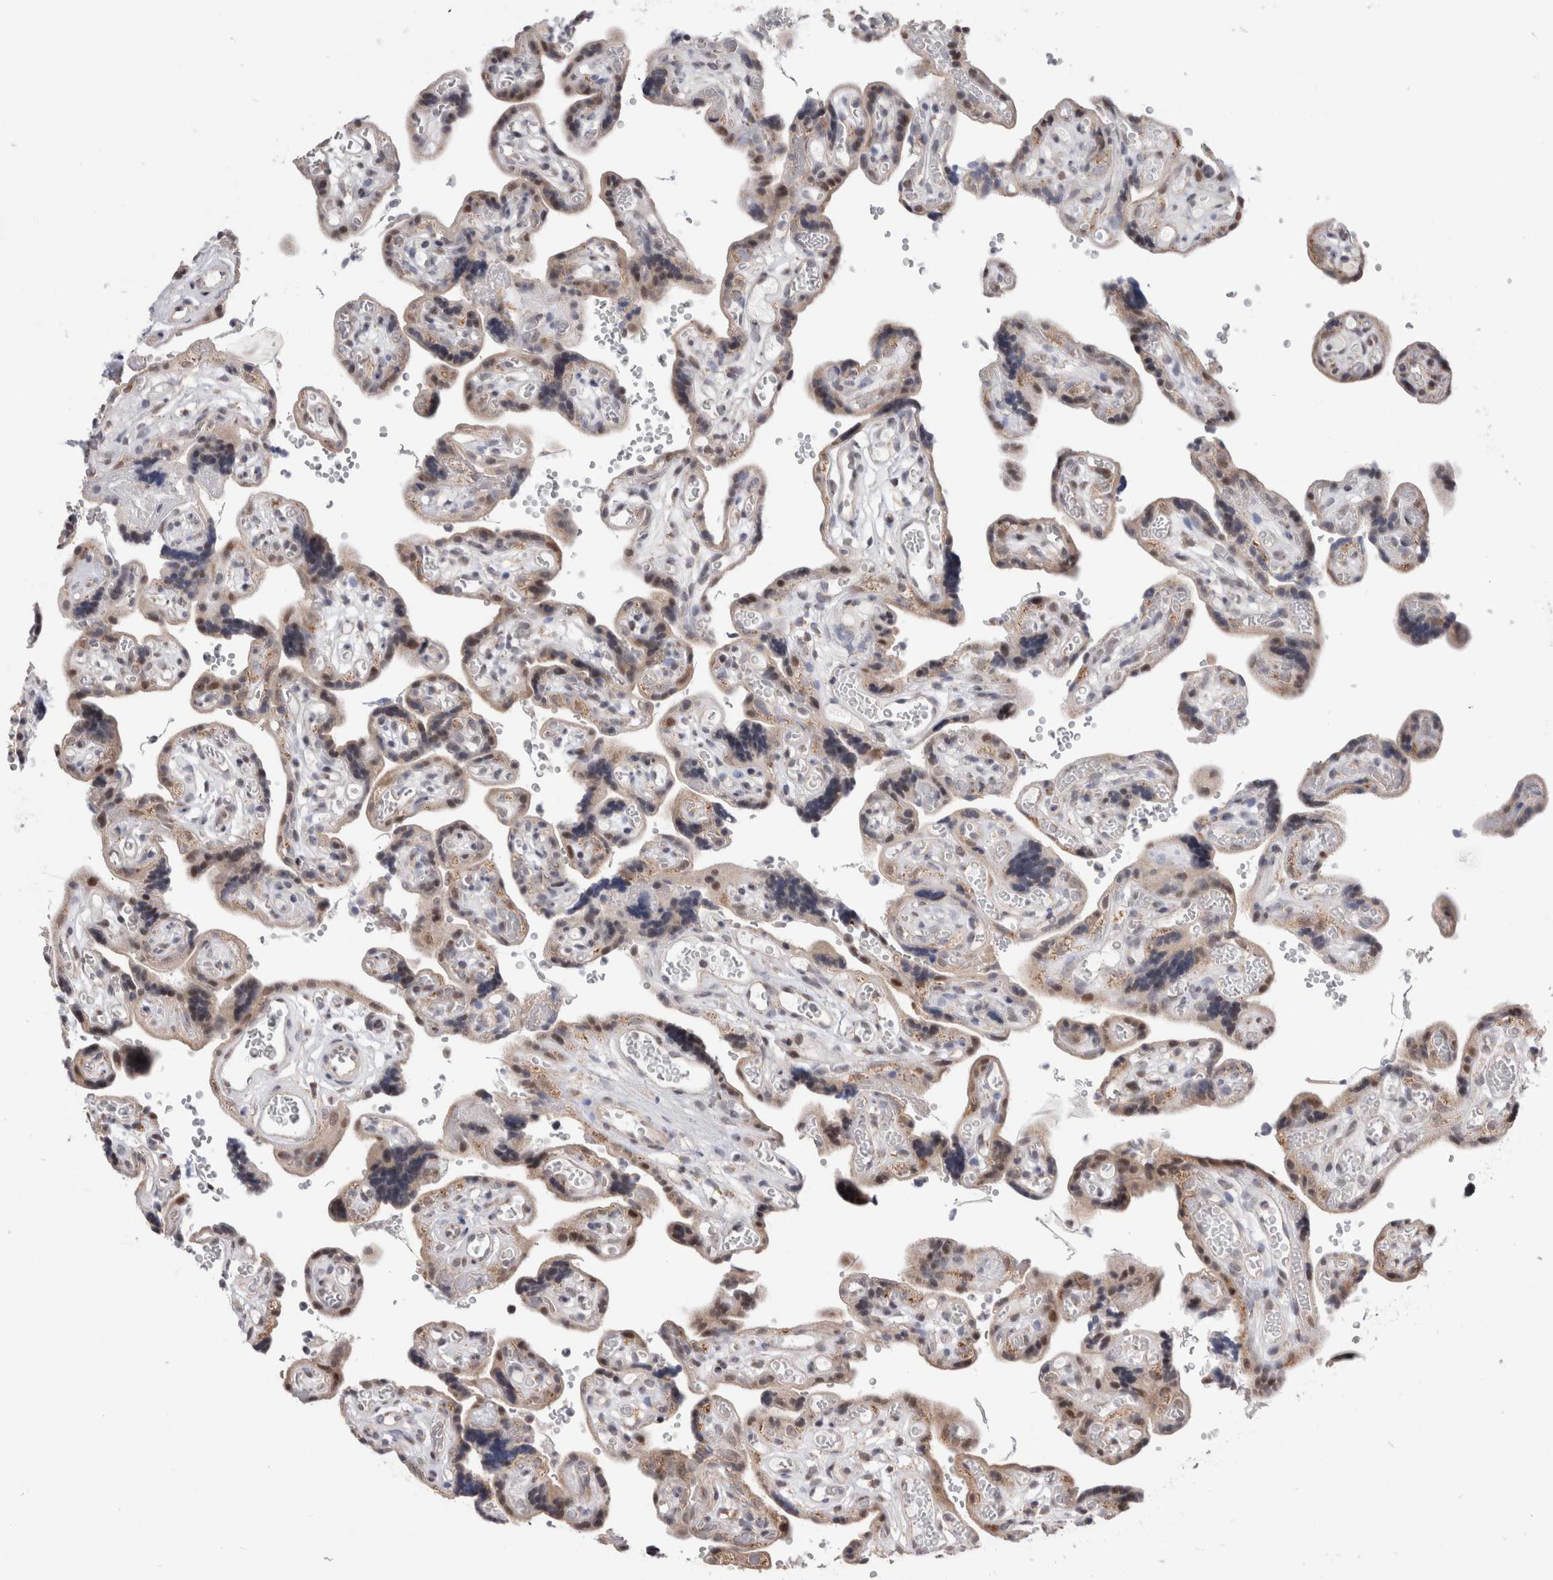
{"staining": {"intensity": "moderate", "quantity": ">75%", "location": "cytoplasmic/membranous,nuclear"}, "tissue": "placenta", "cell_type": "Decidual cells", "image_type": "normal", "snomed": [{"axis": "morphology", "description": "Normal tissue, NOS"}, {"axis": "topography", "description": "Placenta"}], "caption": "This is an image of immunohistochemistry staining of benign placenta, which shows moderate staining in the cytoplasmic/membranous,nuclear of decidual cells.", "gene": "MRPL37", "patient": {"sex": "female", "age": 30}}